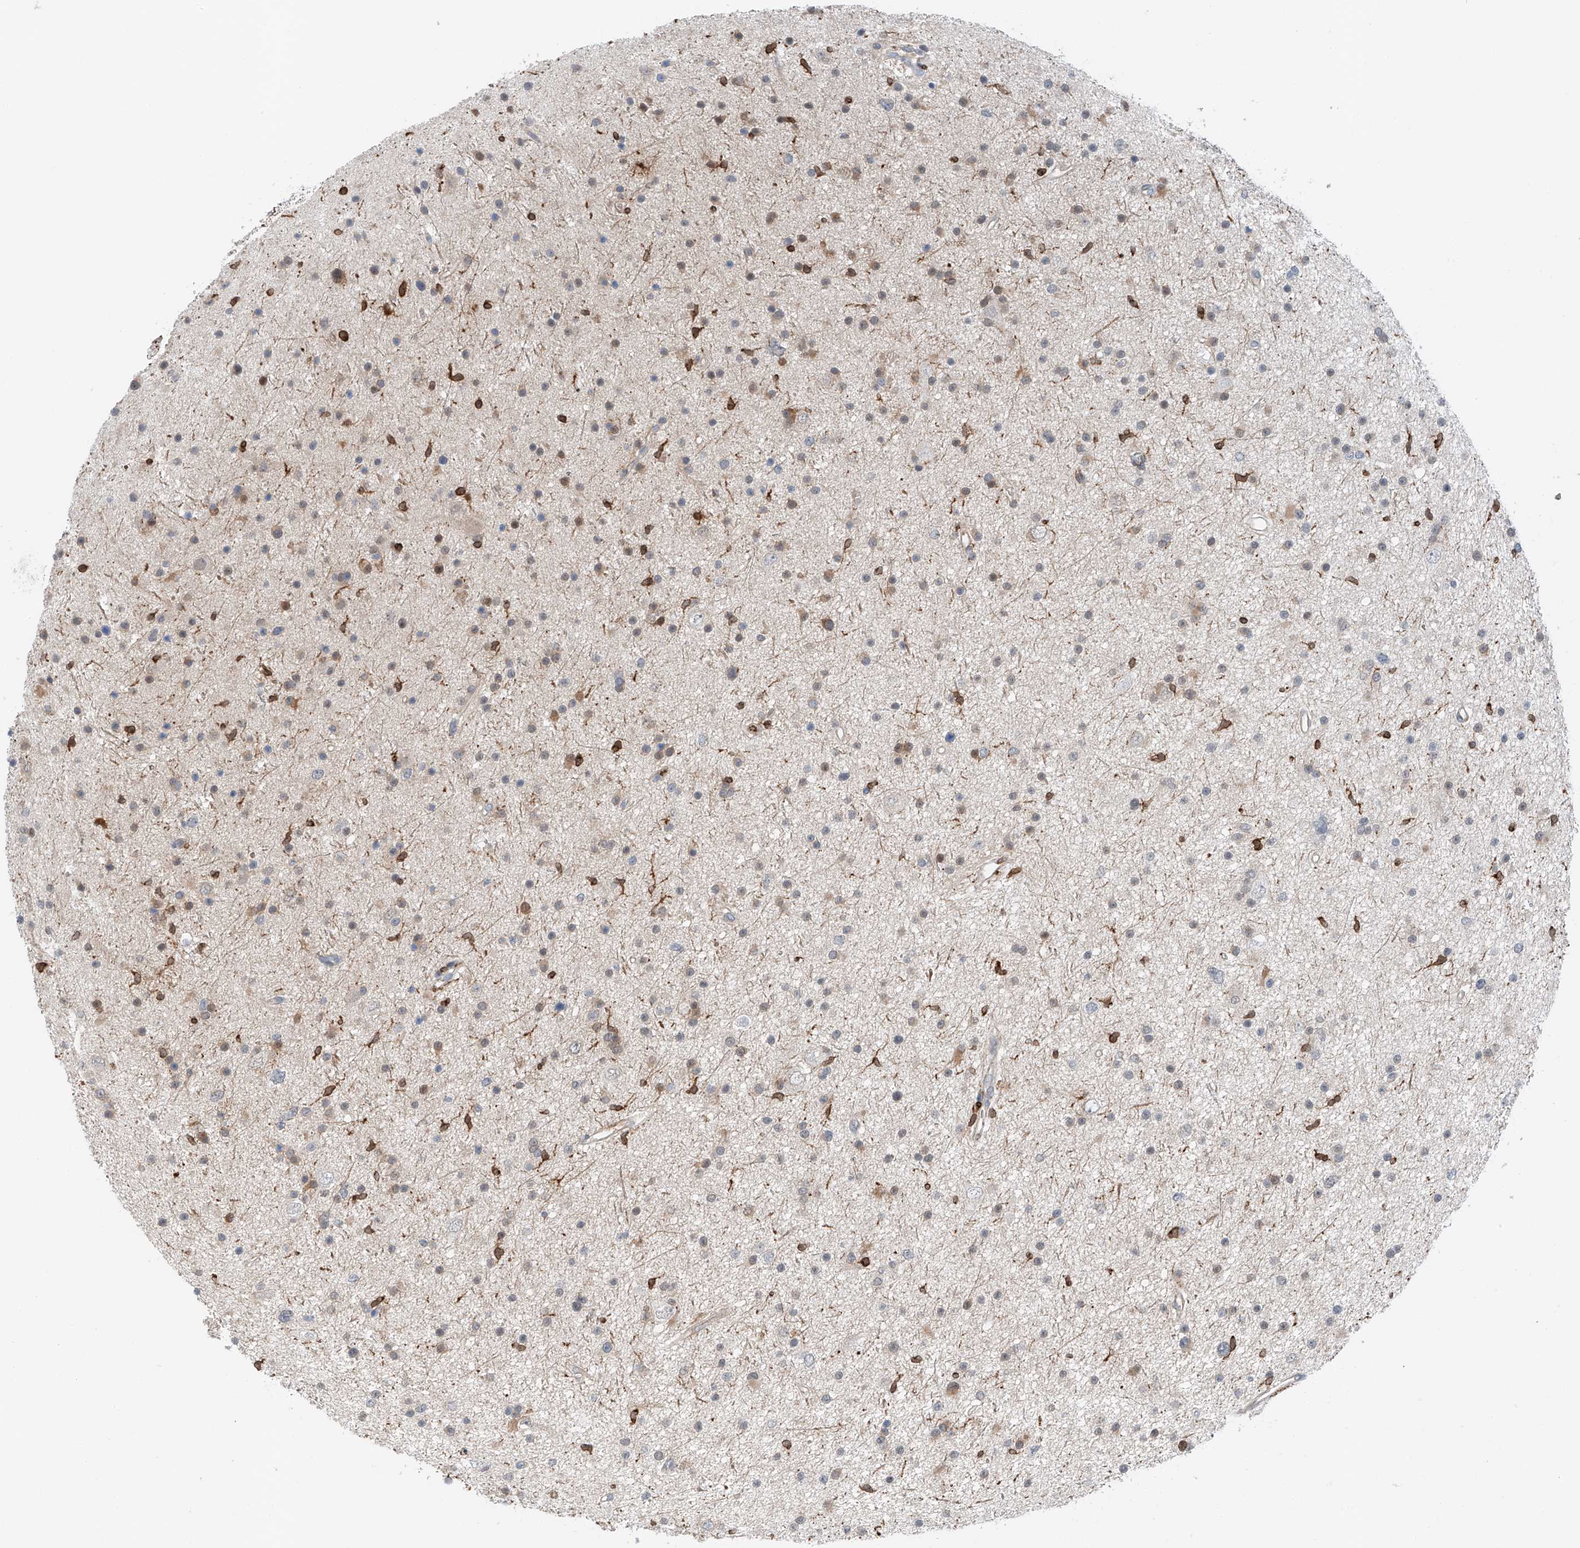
{"staining": {"intensity": "negative", "quantity": "none", "location": "none"}, "tissue": "glioma", "cell_type": "Tumor cells", "image_type": "cancer", "snomed": [{"axis": "morphology", "description": "Glioma, malignant, Low grade"}, {"axis": "topography", "description": "Cerebral cortex"}], "caption": "Tumor cells show no significant expression in malignant glioma (low-grade).", "gene": "TBXAS1", "patient": {"sex": "female", "age": 39}}